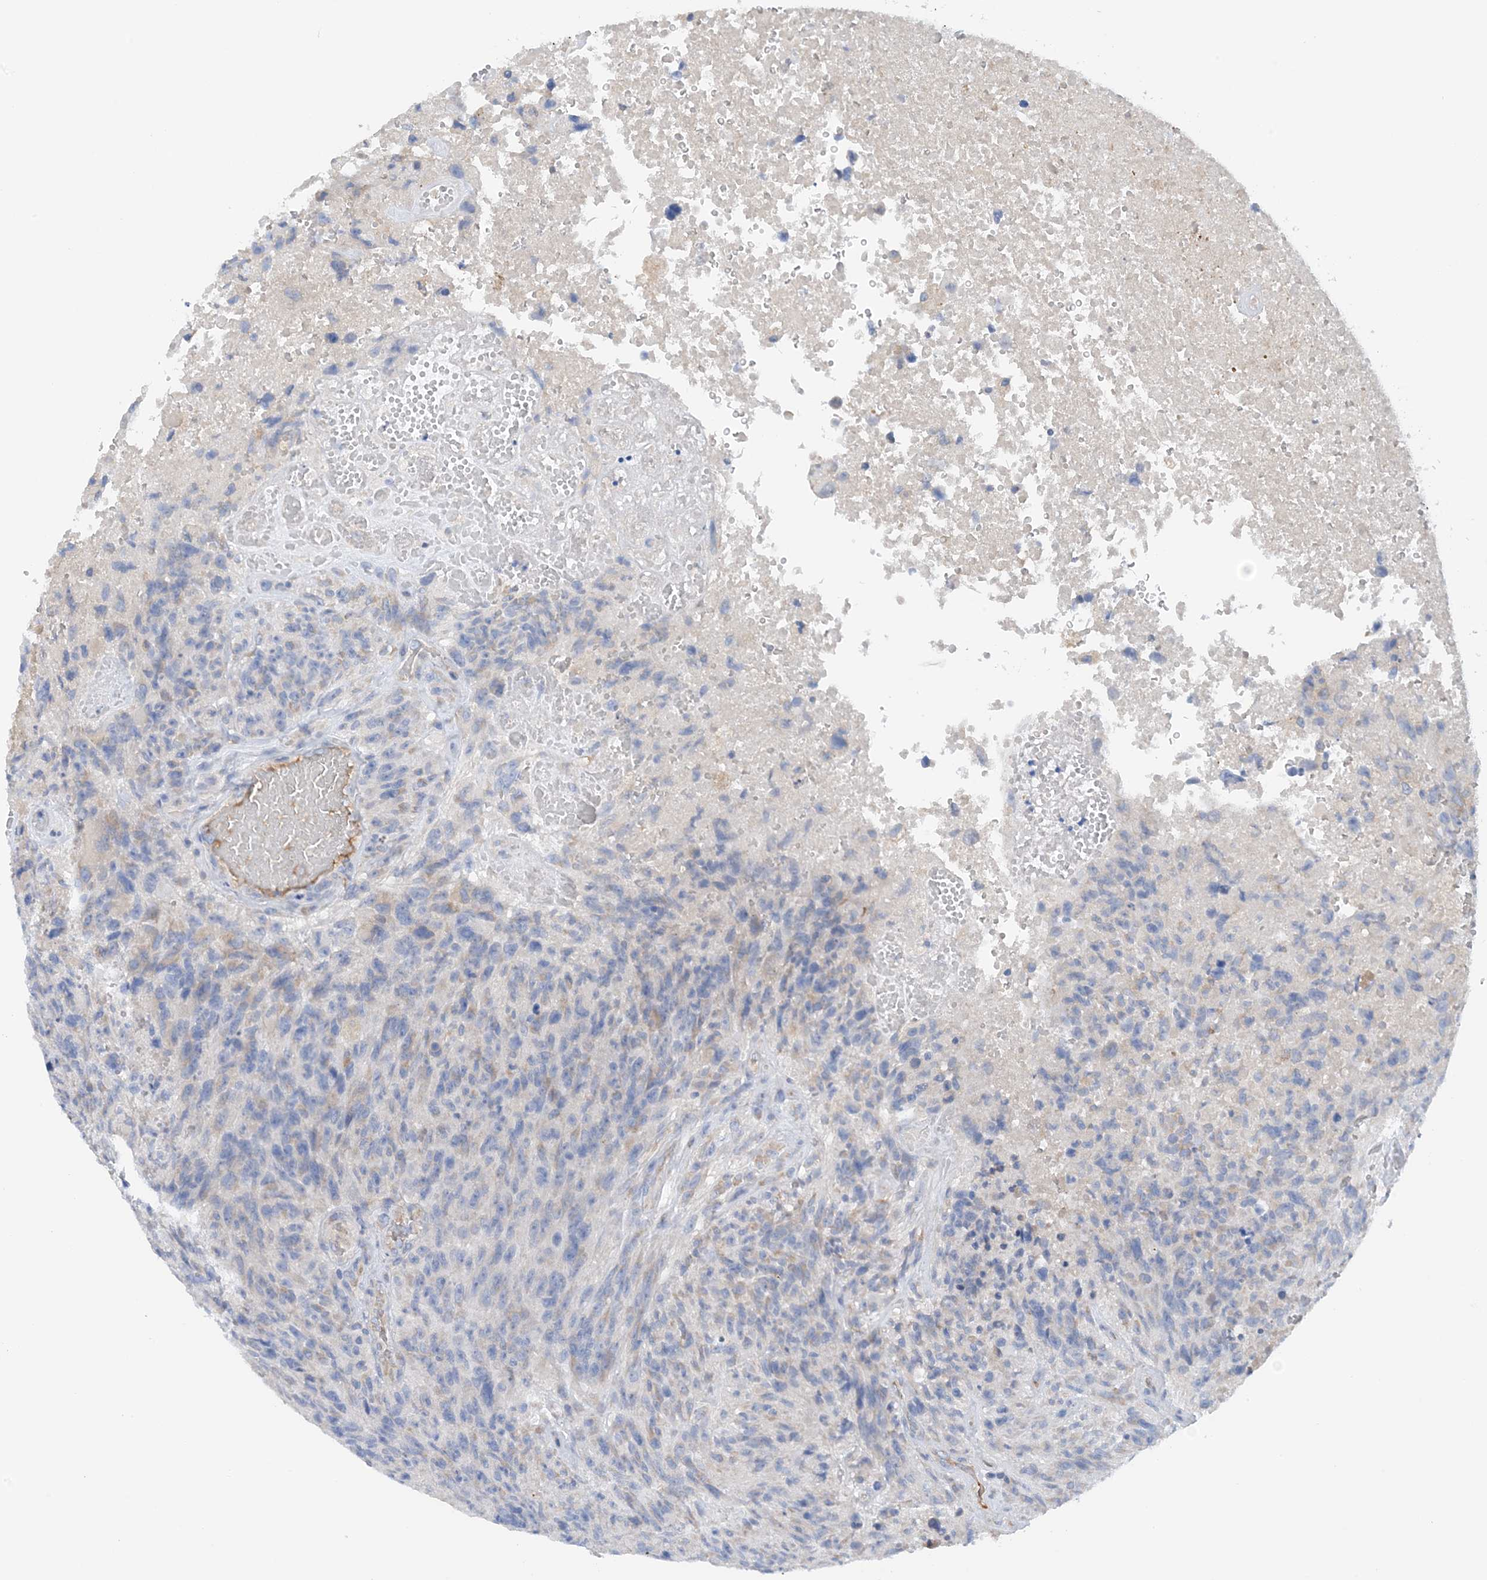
{"staining": {"intensity": "negative", "quantity": "none", "location": "none"}, "tissue": "glioma", "cell_type": "Tumor cells", "image_type": "cancer", "snomed": [{"axis": "morphology", "description": "Glioma, malignant, High grade"}, {"axis": "topography", "description": "Brain"}], "caption": "This is an IHC histopathology image of human malignant glioma (high-grade). There is no positivity in tumor cells.", "gene": "SLC5A11", "patient": {"sex": "male", "age": 69}}